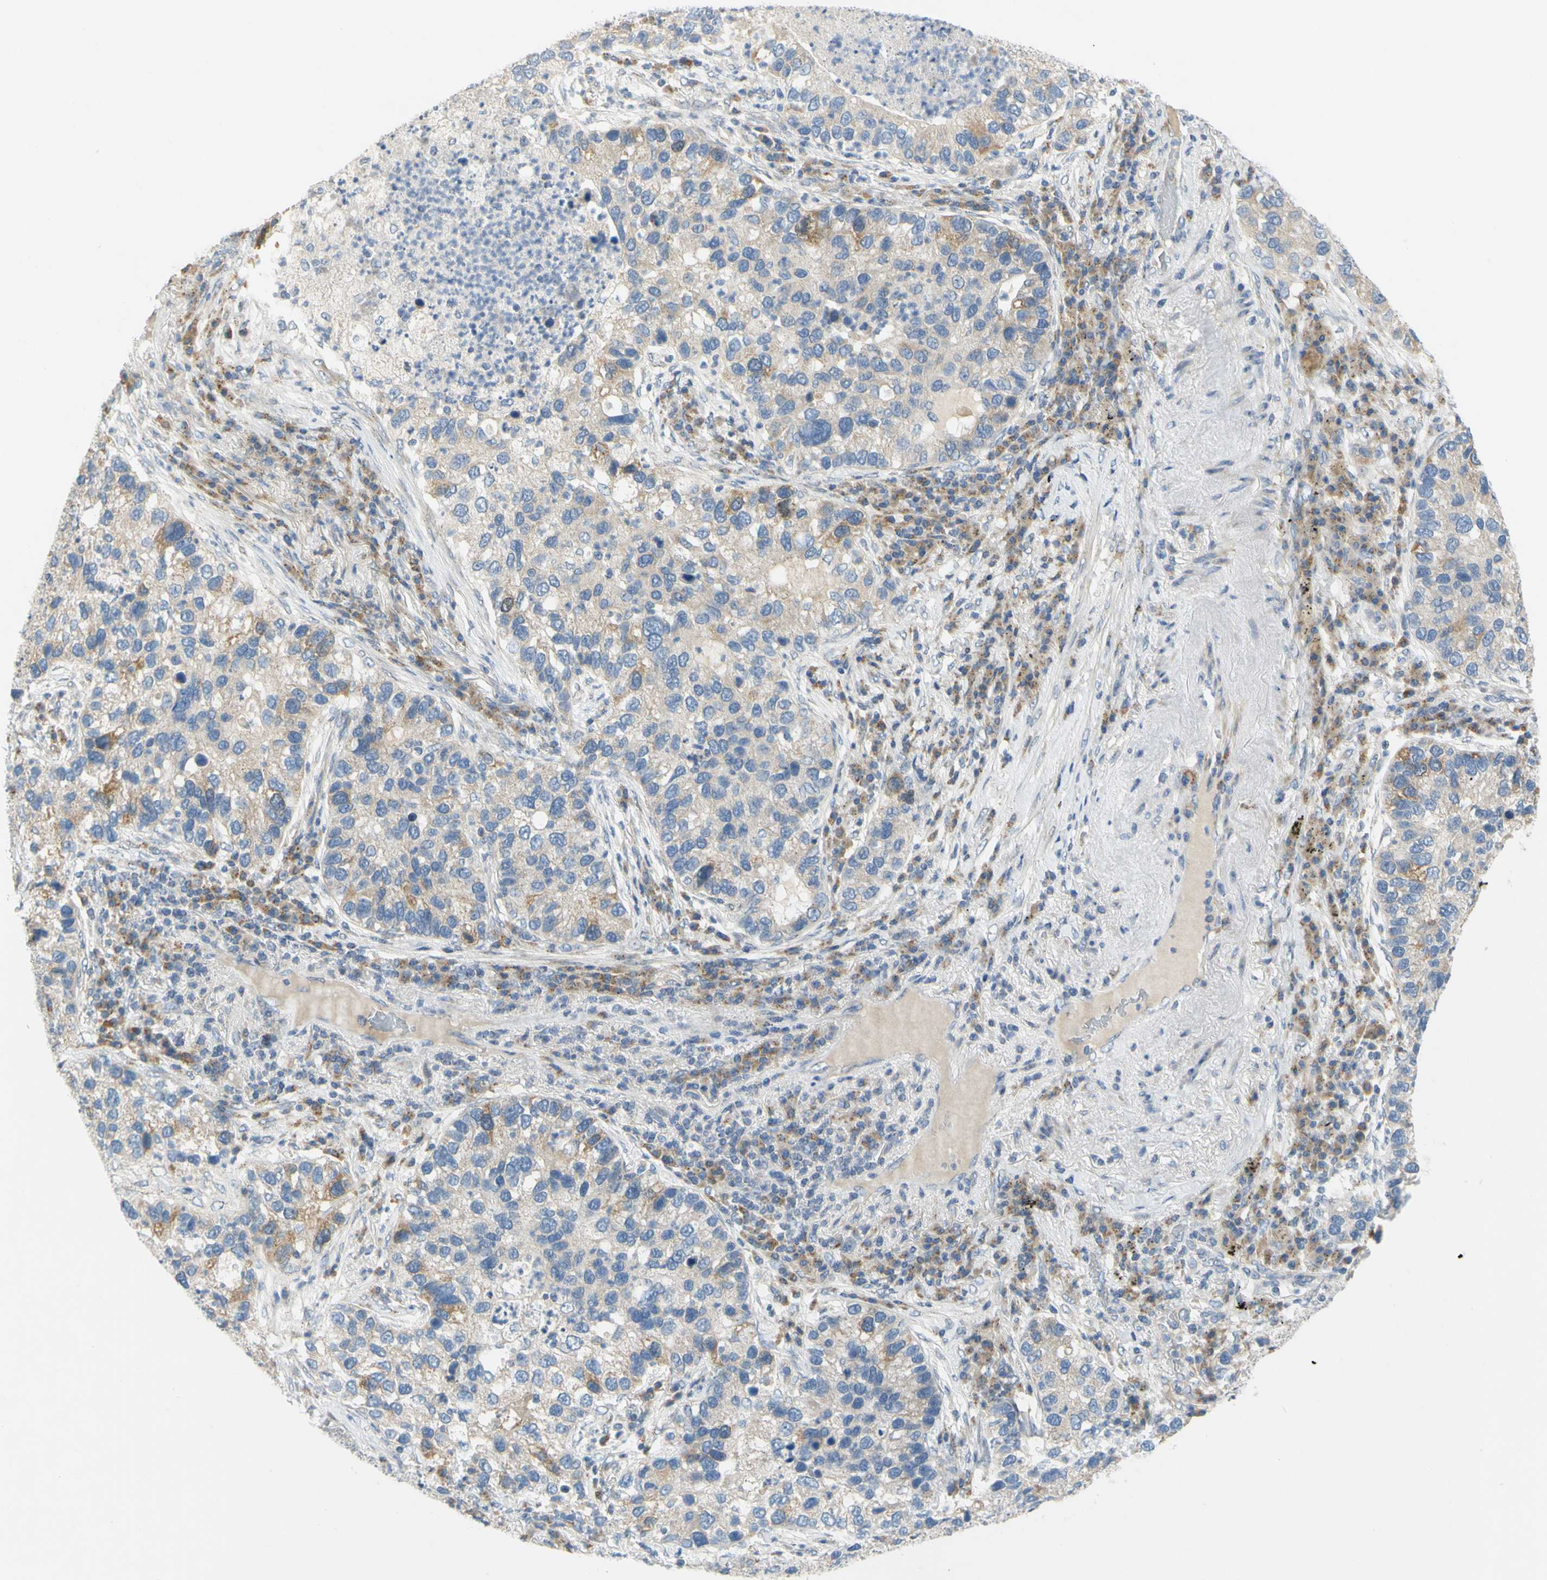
{"staining": {"intensity": "weak", "quantity": ">75%", "location": "cytoplasmic/membranous"}, "tissue": "lung cancer", "cell_type": "Tumor cells", "image_type": "cancer", "snomed": [{"axis": "morphology", "description": "Normal tissue, NOS"}, {"axis": "morphology", "description": "Adenocarcinoma, NOS"}, {"axis": "topography", "description": "Bronchus"}, {"axis": "topography", "description": "Lung"}], "caption": "Human lung adenocarcinoma stained with a brown dye displays weak cytoplasmic/membranous positive staining in approximately >75% of tumor cells.", "gene": "CCNB2", "patient": {"sex": "male", "age": 54}}